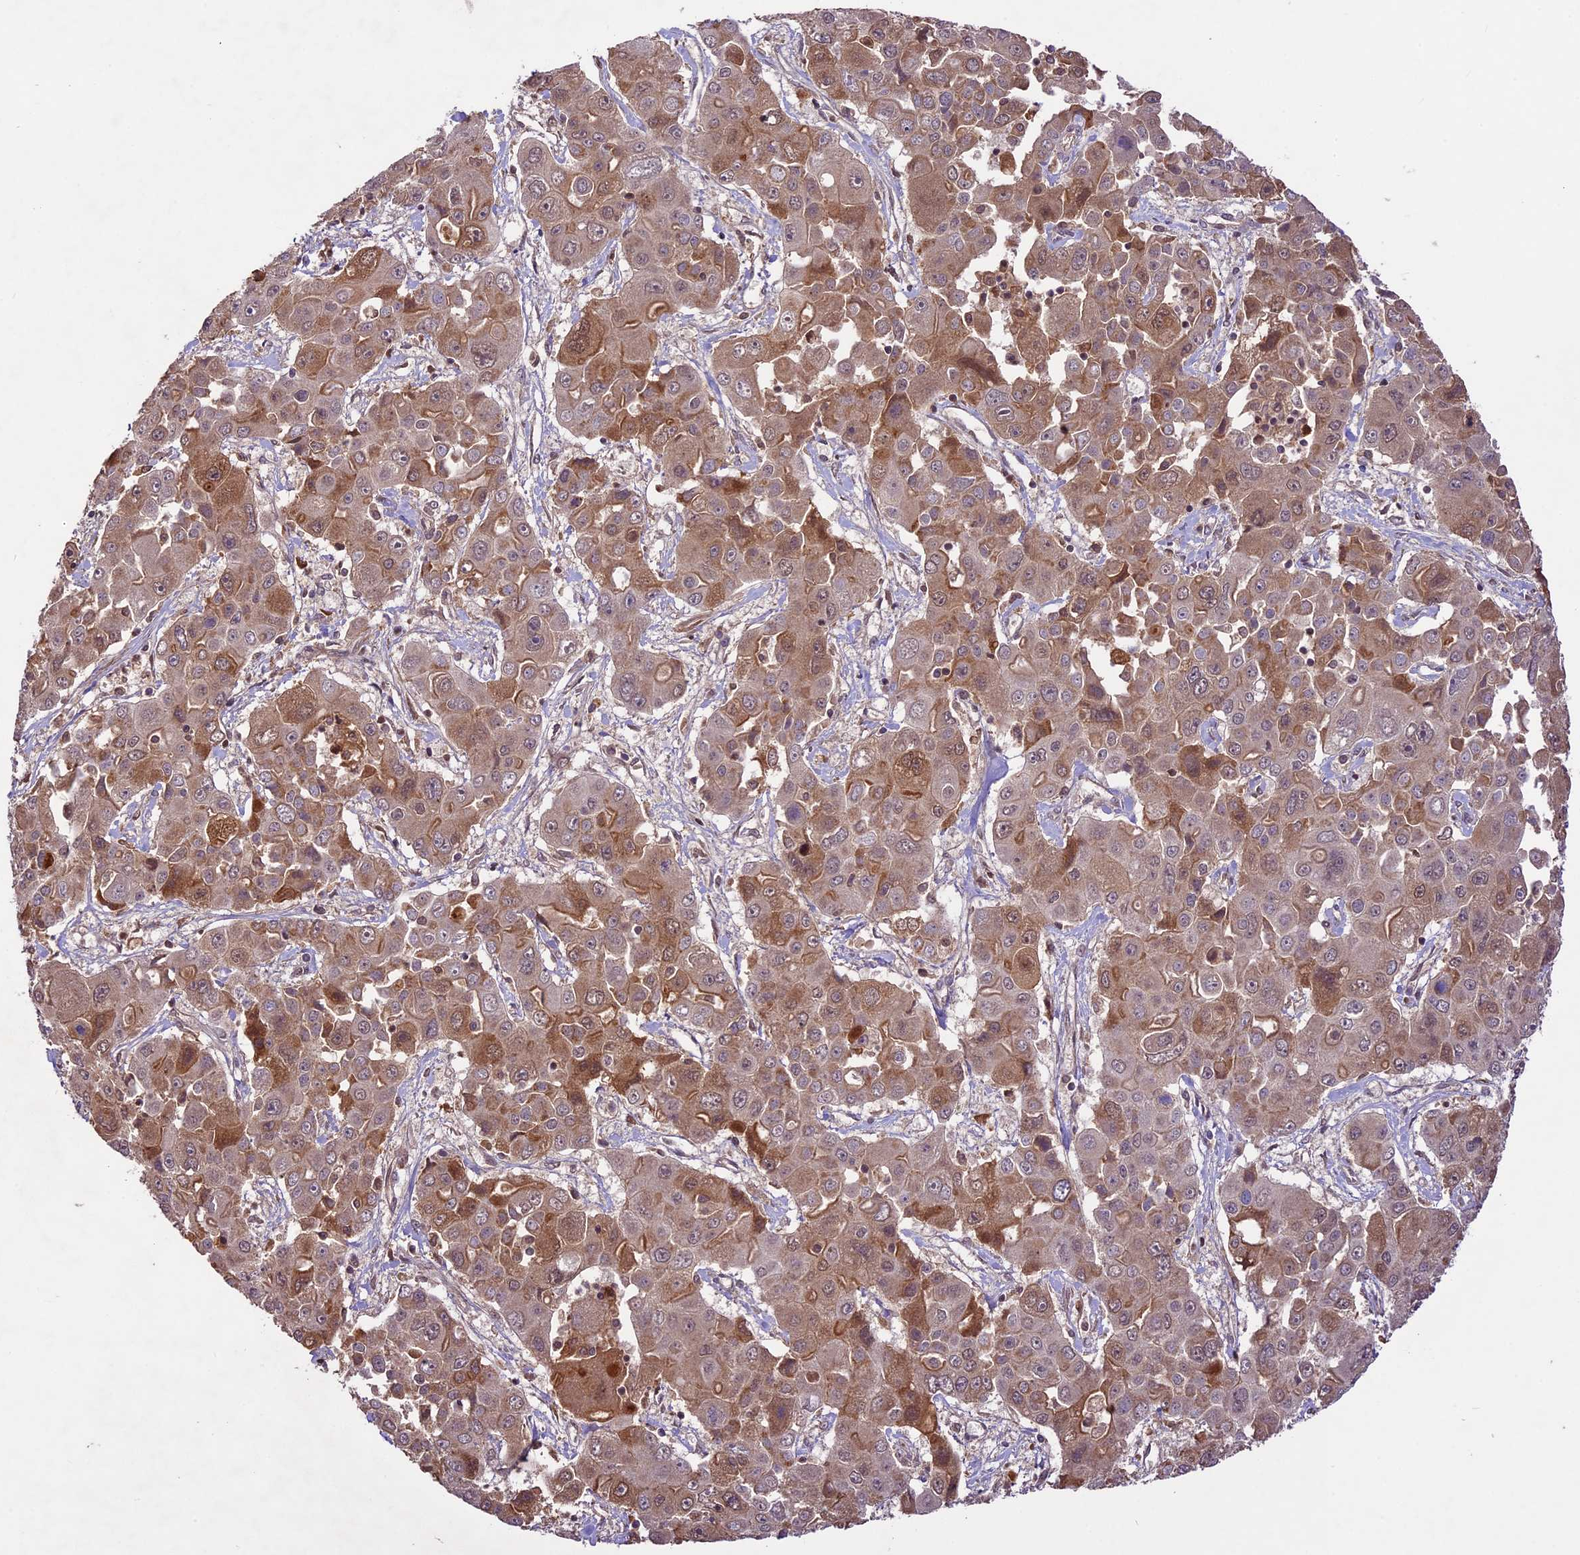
{"staining": {"intensity": "moderate", "quantity": ">75%", "location": "cytoplasmic/membranous,nuclear"}, "tissue": "liver cancer", "cell_type": "Tumor cells", "image_type": "cancer", "snomed": [{"axis": "morphology", "description": "Cholangiocarcinoma"}, {"axis": "topography", "description": "Liver"}], "caption": "Tumor cells demonstrate medium levels of moderate cytoplasmic/membranous and nuclear expression in about >75% of cells in human liver cancer. The protein is shown in brown color, while the nuclei are stained blue.", "gene": "ATP10A", "patient": {"sex": "male", "age": 67}}